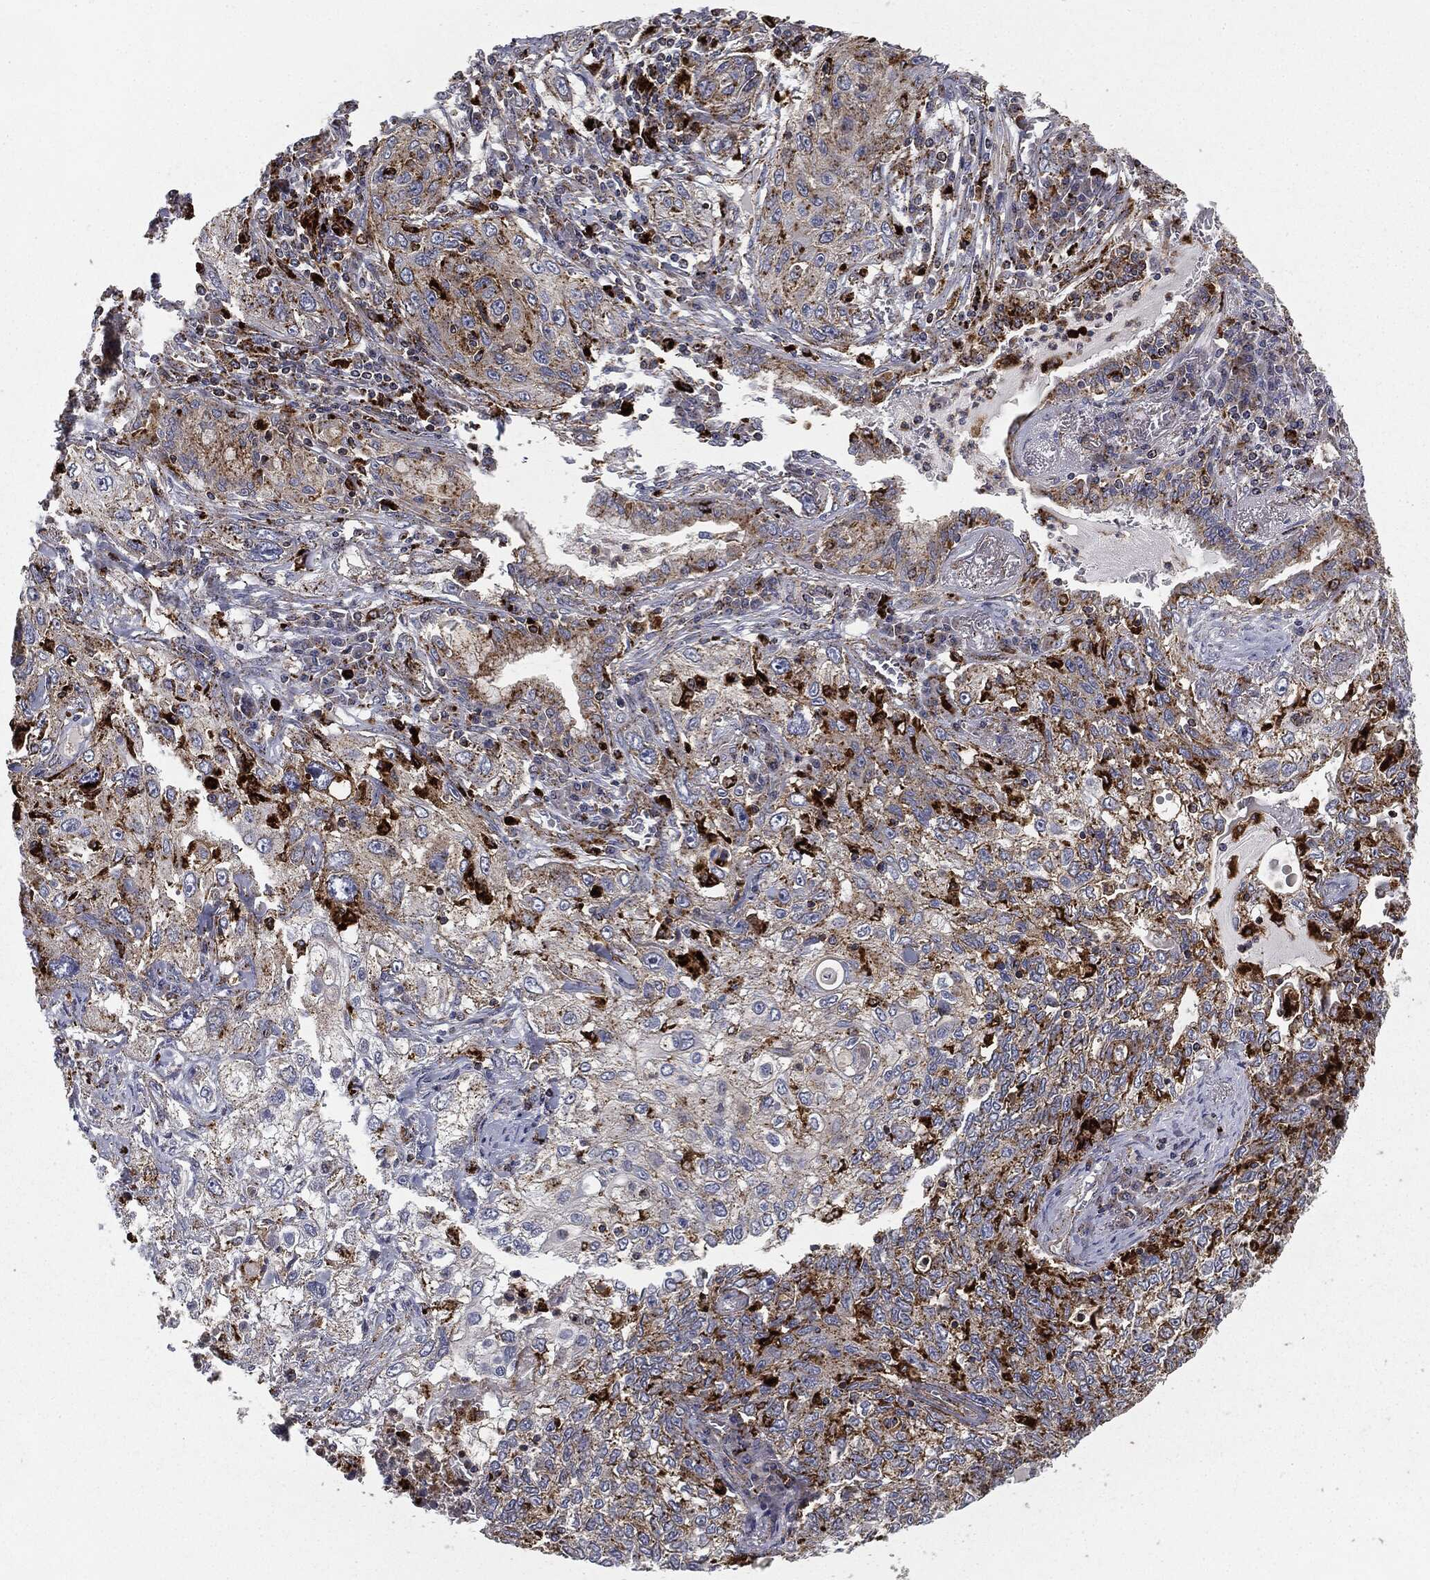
{"staining": {"intensity": "strong", "quantity": "<25%", "location": "cytoplasmic/membranous"}, "tissue": "lung cancer", "cell_type": "Tumor cells", "image_type": "cancer", "snomed": [{"axis": "morphology", "description": "Squamous cell carcinoma, NOS"}, {"axis": "topography", "description": "Lung"}], "caption": "The immunohistochemical stain labels strong cytoplasmic/membranous expression in tumor cells of lung cancer tissue.", "gene": "CTSA", "patient": {"sex": "female", "age": 69}}